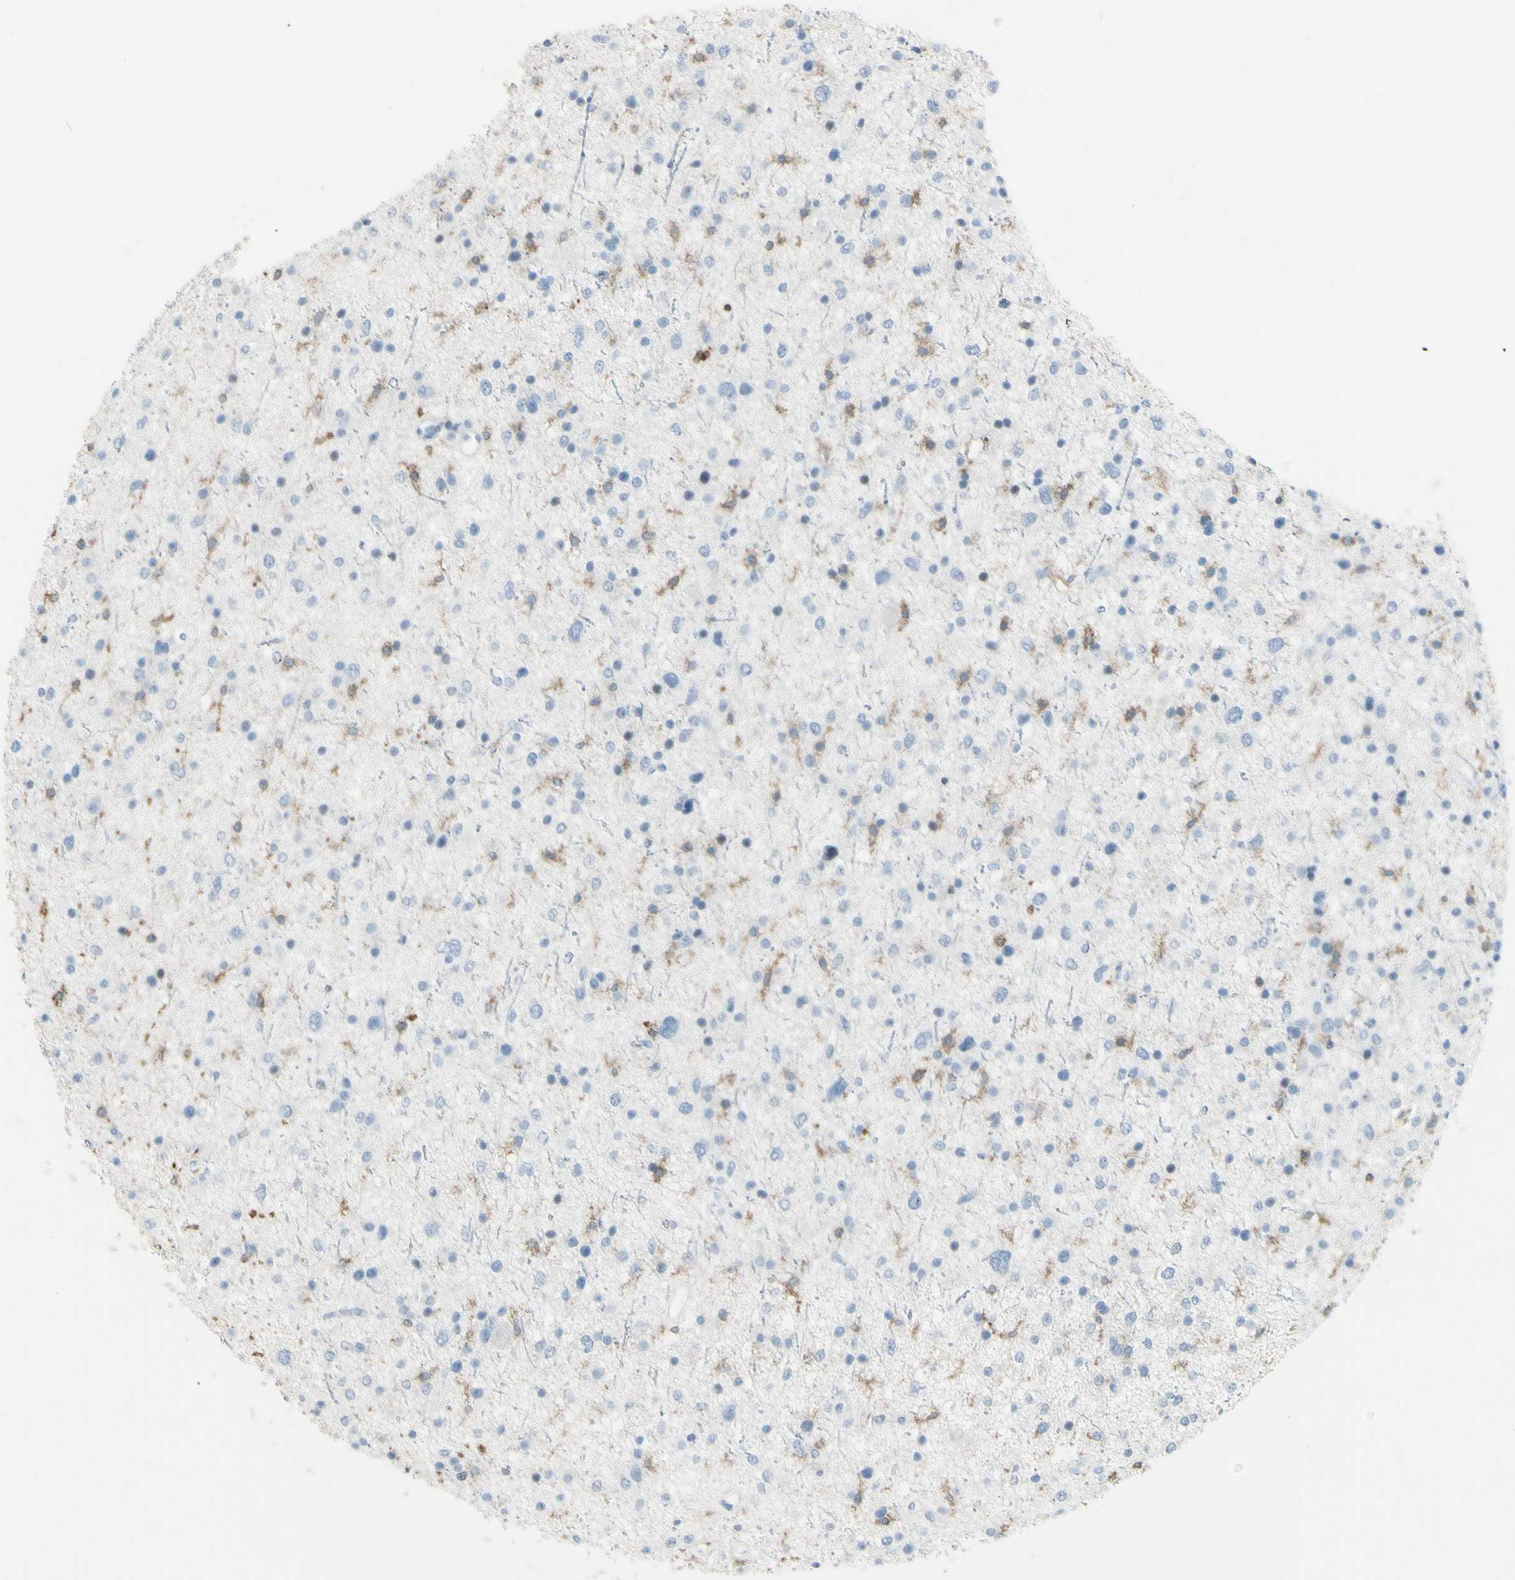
{"staining": {"intensity": "weak", "quantity": "<25%", "location": "cytoplasmic/membranous"}, "tissue": "glioma", "cell_type": "Tumor cells", "image_type": "cancer", "snomed": [{"axis": "morphology", "description": "Glioma, malignant, Low grade"}, {"axis": "topography", "description": "Brain"}], "caption": "Tumor cells show no significant protein staining in glioma.", "gene": "NRG1", "patient": {"sex": "female", "age": 37}}